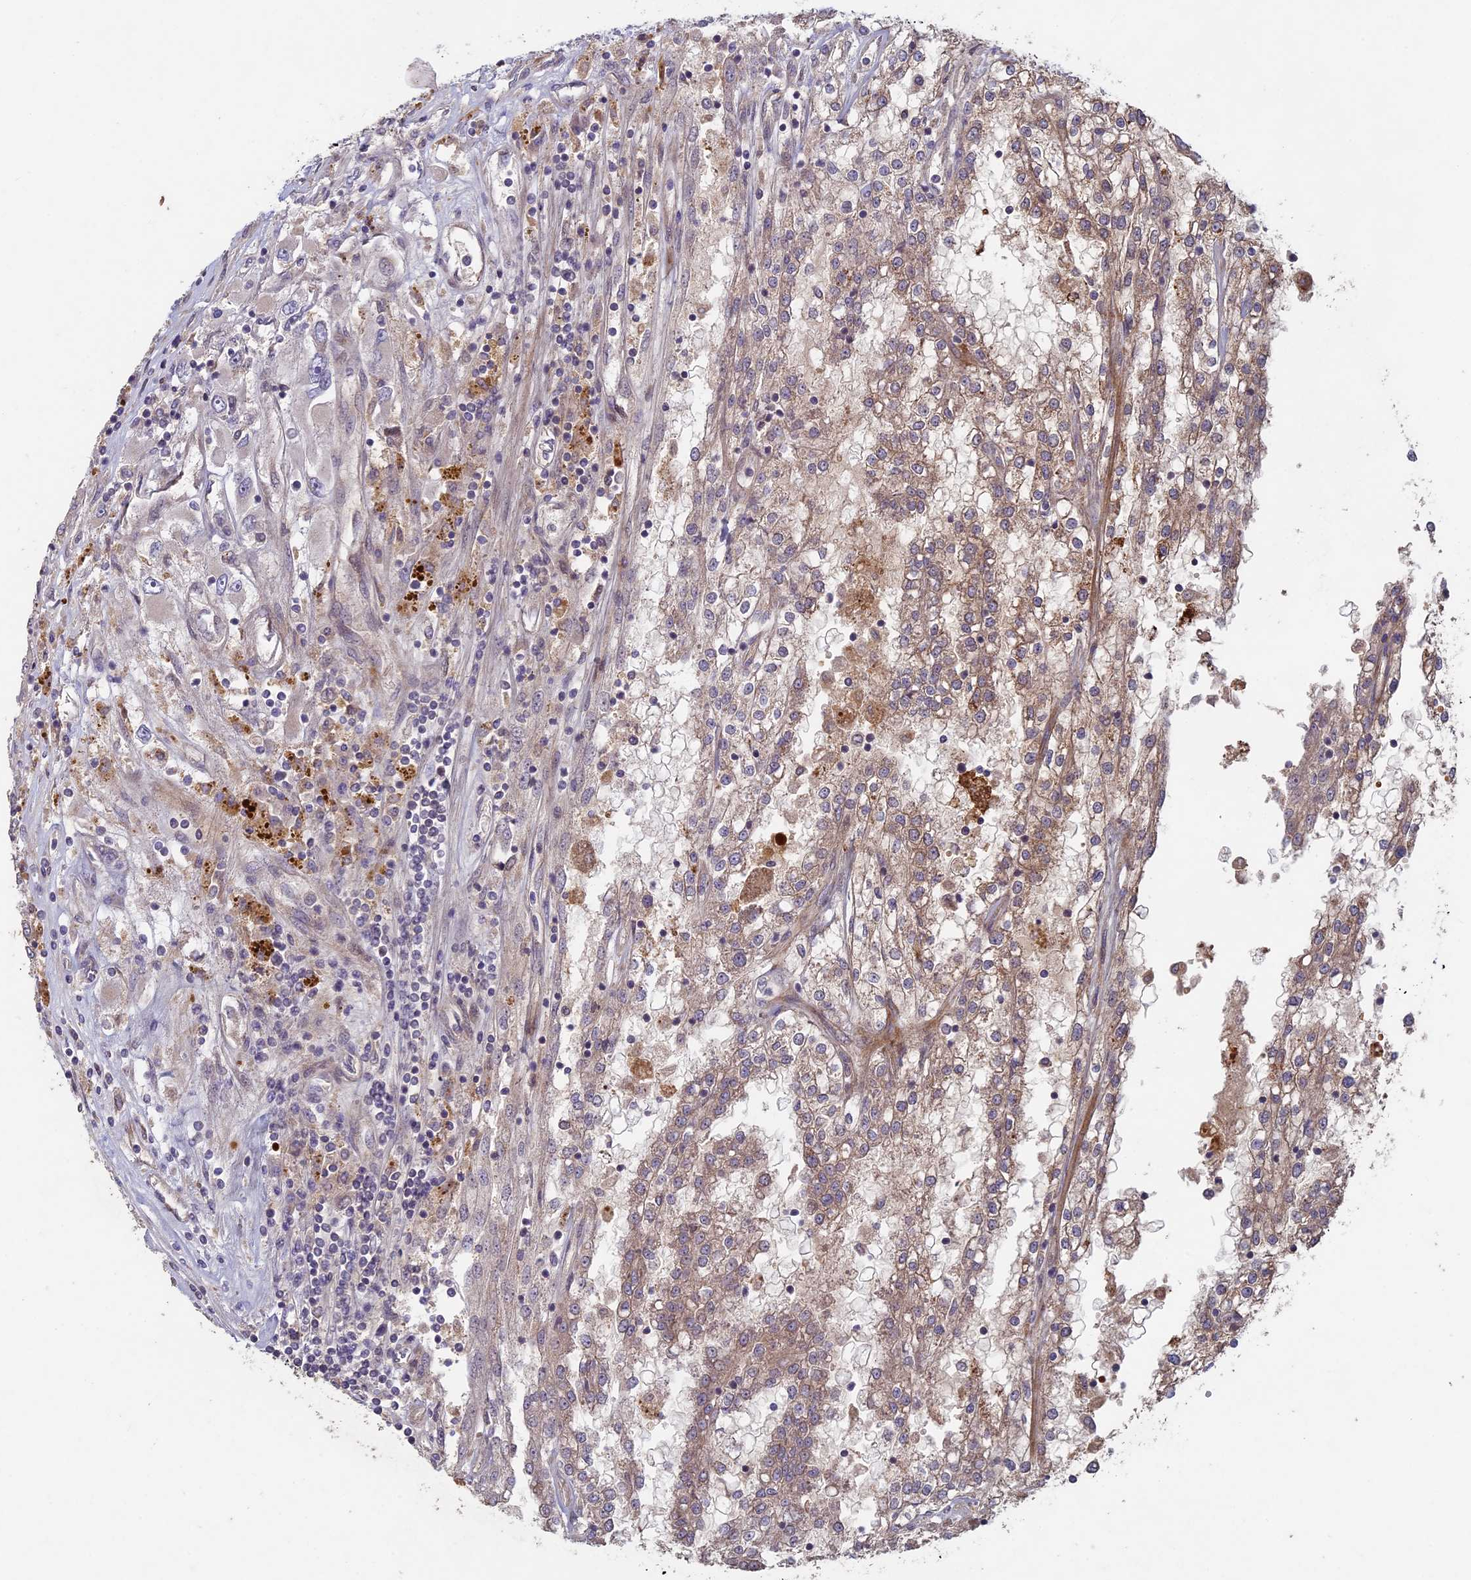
{"staining": {"intensity": "weak", "quantity": "25%-75%", "location": "cytoplasmic/membranous"}, "tissue": "renal cancer", "cell_type": "Tumor cells", "image_type": "cancer", "snomed": [{"axis": "morphology", "description": "Adenocarcinoma, NOS"}, {"axis": "topography", "description": "Kidney"}], "caption": "This photomicrograph displays renal cancer (adenocarcinoma) stained with immunohistochemistry to label a protein in brown. The cytoplasmic/membranous of tumor cells show weak positivity for the protein. Nuclei are counter-stained blue.", "gene": "RCCD1", "patient": {"sex": "female", "age": 52}}